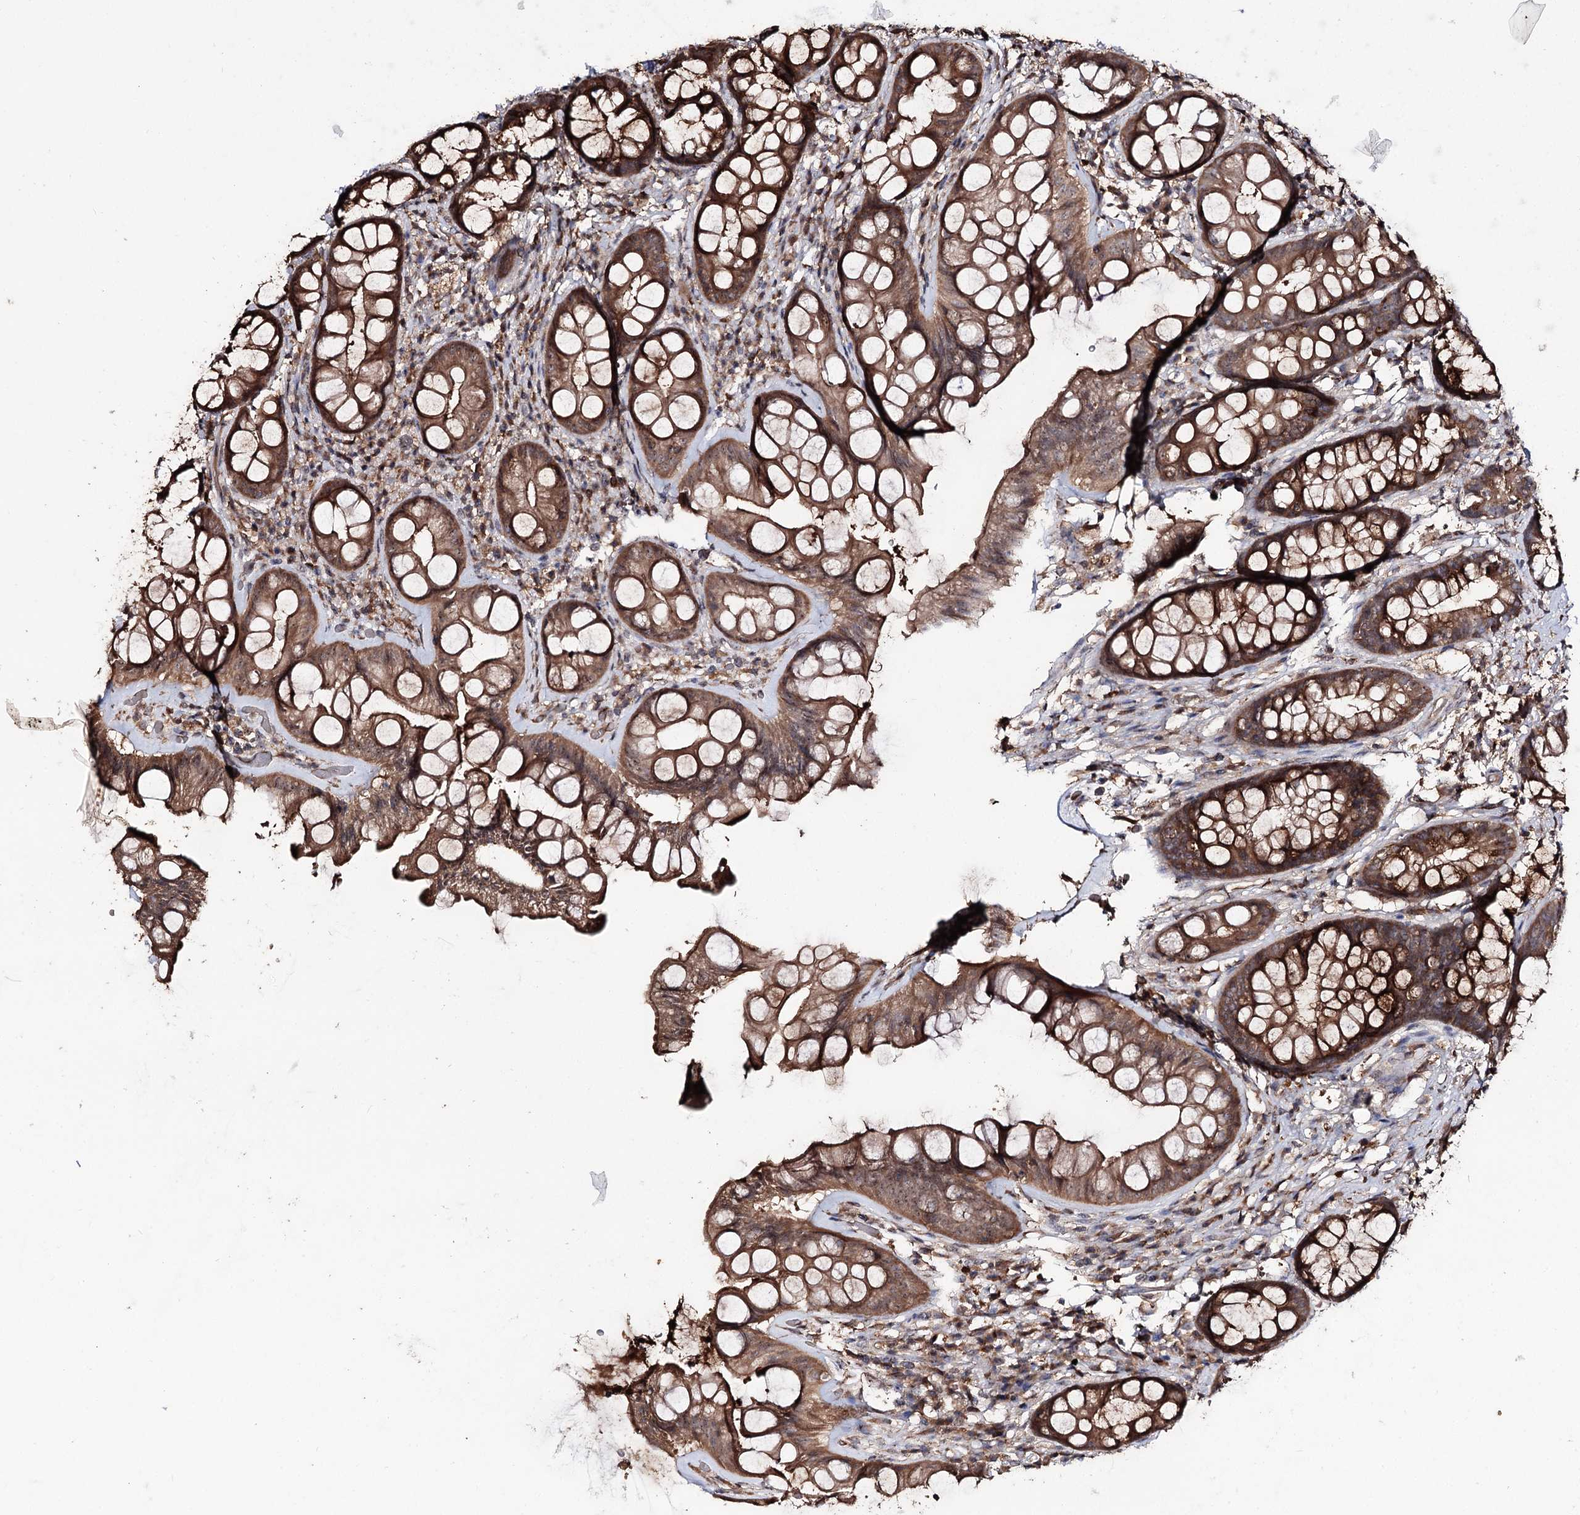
{"staining": {"intensity": "moderate", "quantity": ">75%", "location": "cytoplasmic/membranous,nuclear"}, "tissue": "rectum", "cell_type": "Glandular cells", "image_type": "normal", "snomed": [{"axis": "morphology", "description": "Normal tissue, NOS"}, {"axis": "topography", "description": "Rectum"}], "caption": "Brown immunohistochemical staining in unremarkable human rectum demonstrates moderate cytoplasmic/membranous,nuclear staining in approximately >75% of glandular cells.", "gene": "FAM53B", "patient": {"sex": "male", "age": 74}}